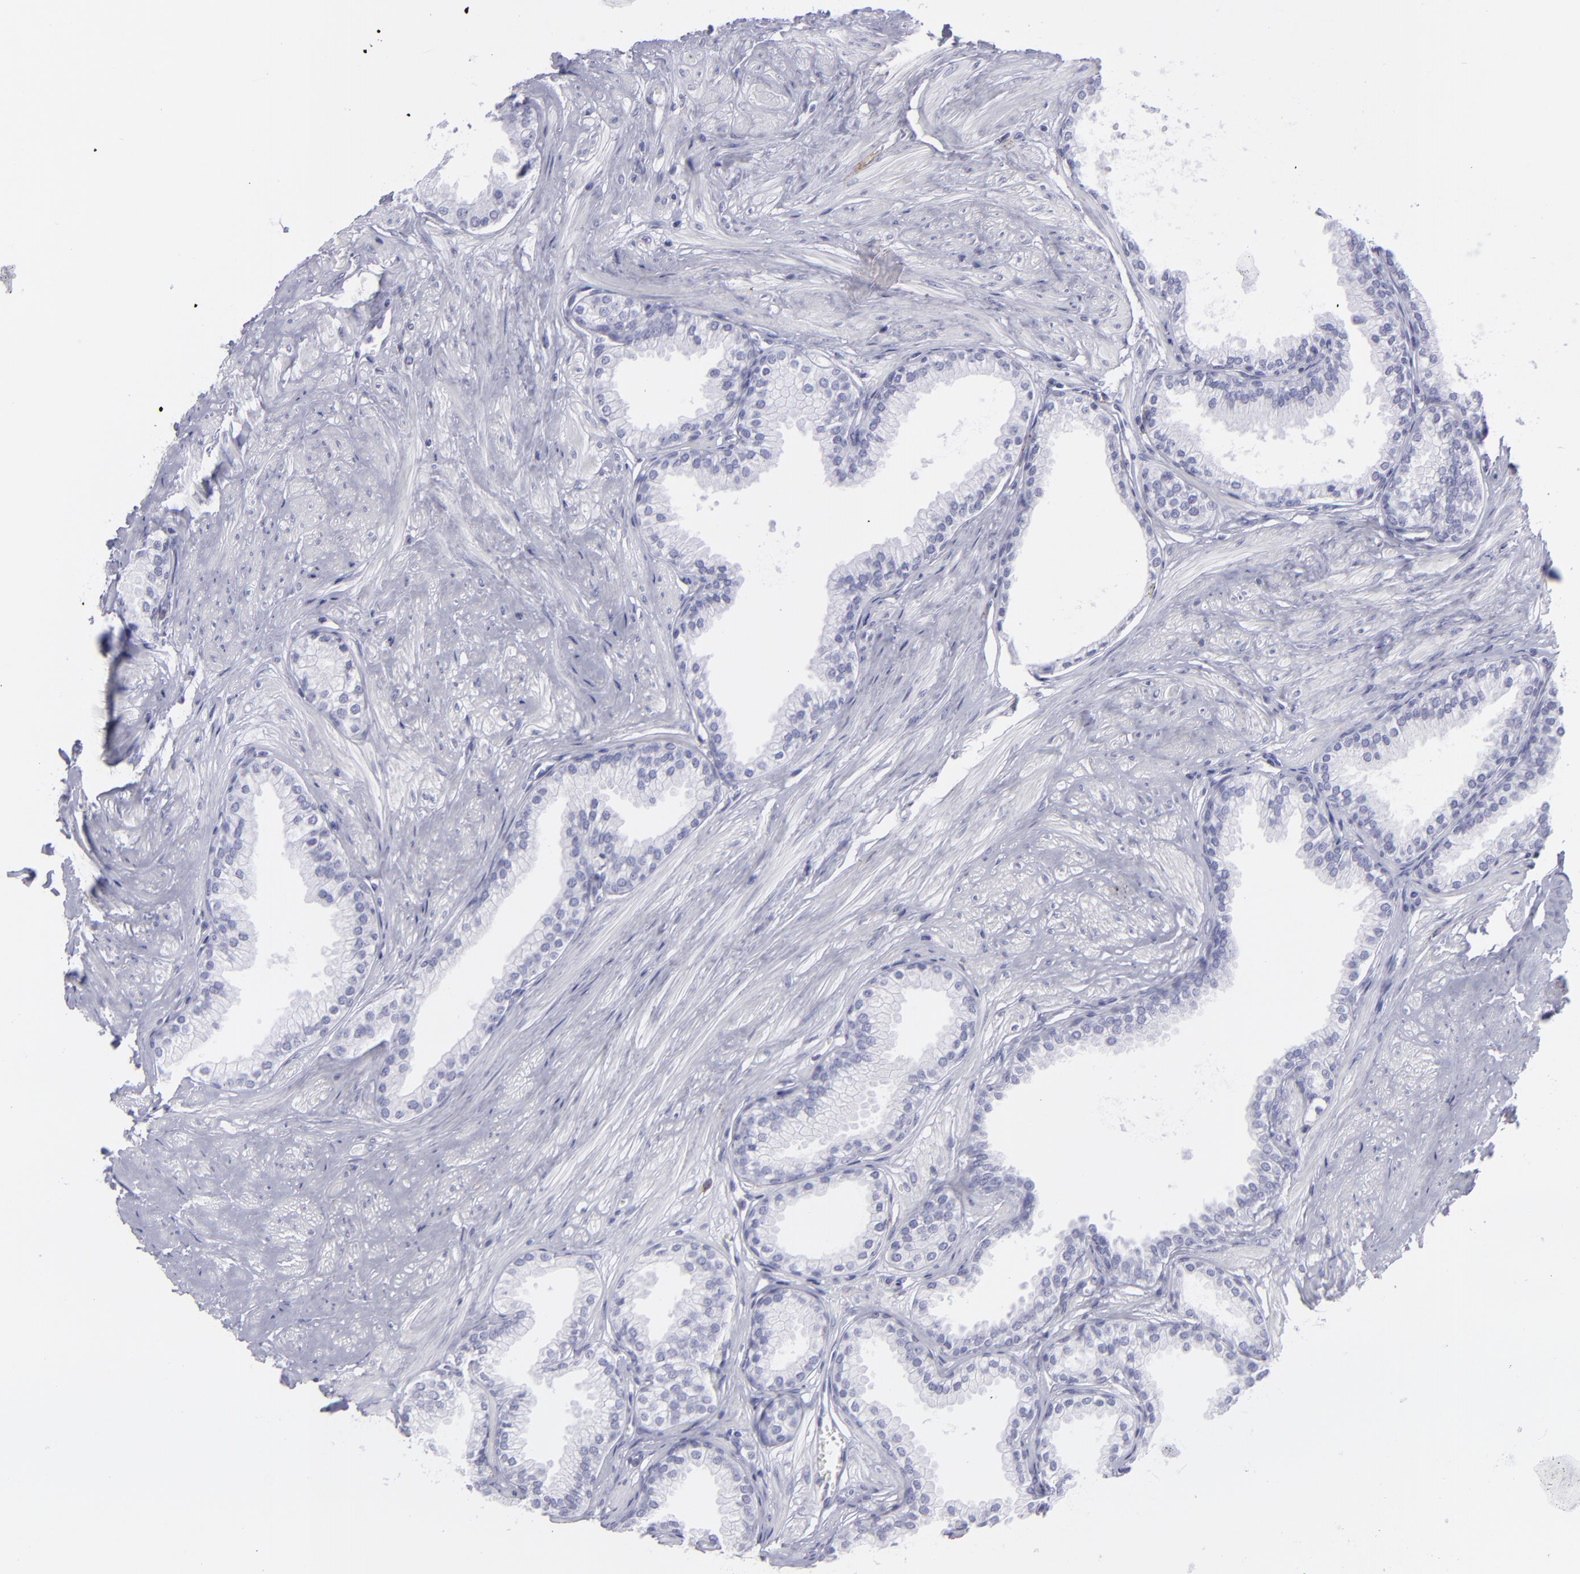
{"staining": {"intensity": "negative", "quantity": "none", "location": "none"}, "tissue": "prostate", "cell_type": "Glandular cells", "image_type": "normal", "snomed": [{"axis": "morphology", "description": "Normal tissue, NOS"}, {"axis": "topography", "description": "Prostate"}], "caption": "Human prostate stained for a protein using immunohistochemistry (IHC) reveals no expression in glandular cells.", "gene": "SELPLG", "patient": {"sex": "male", "age": 64}}